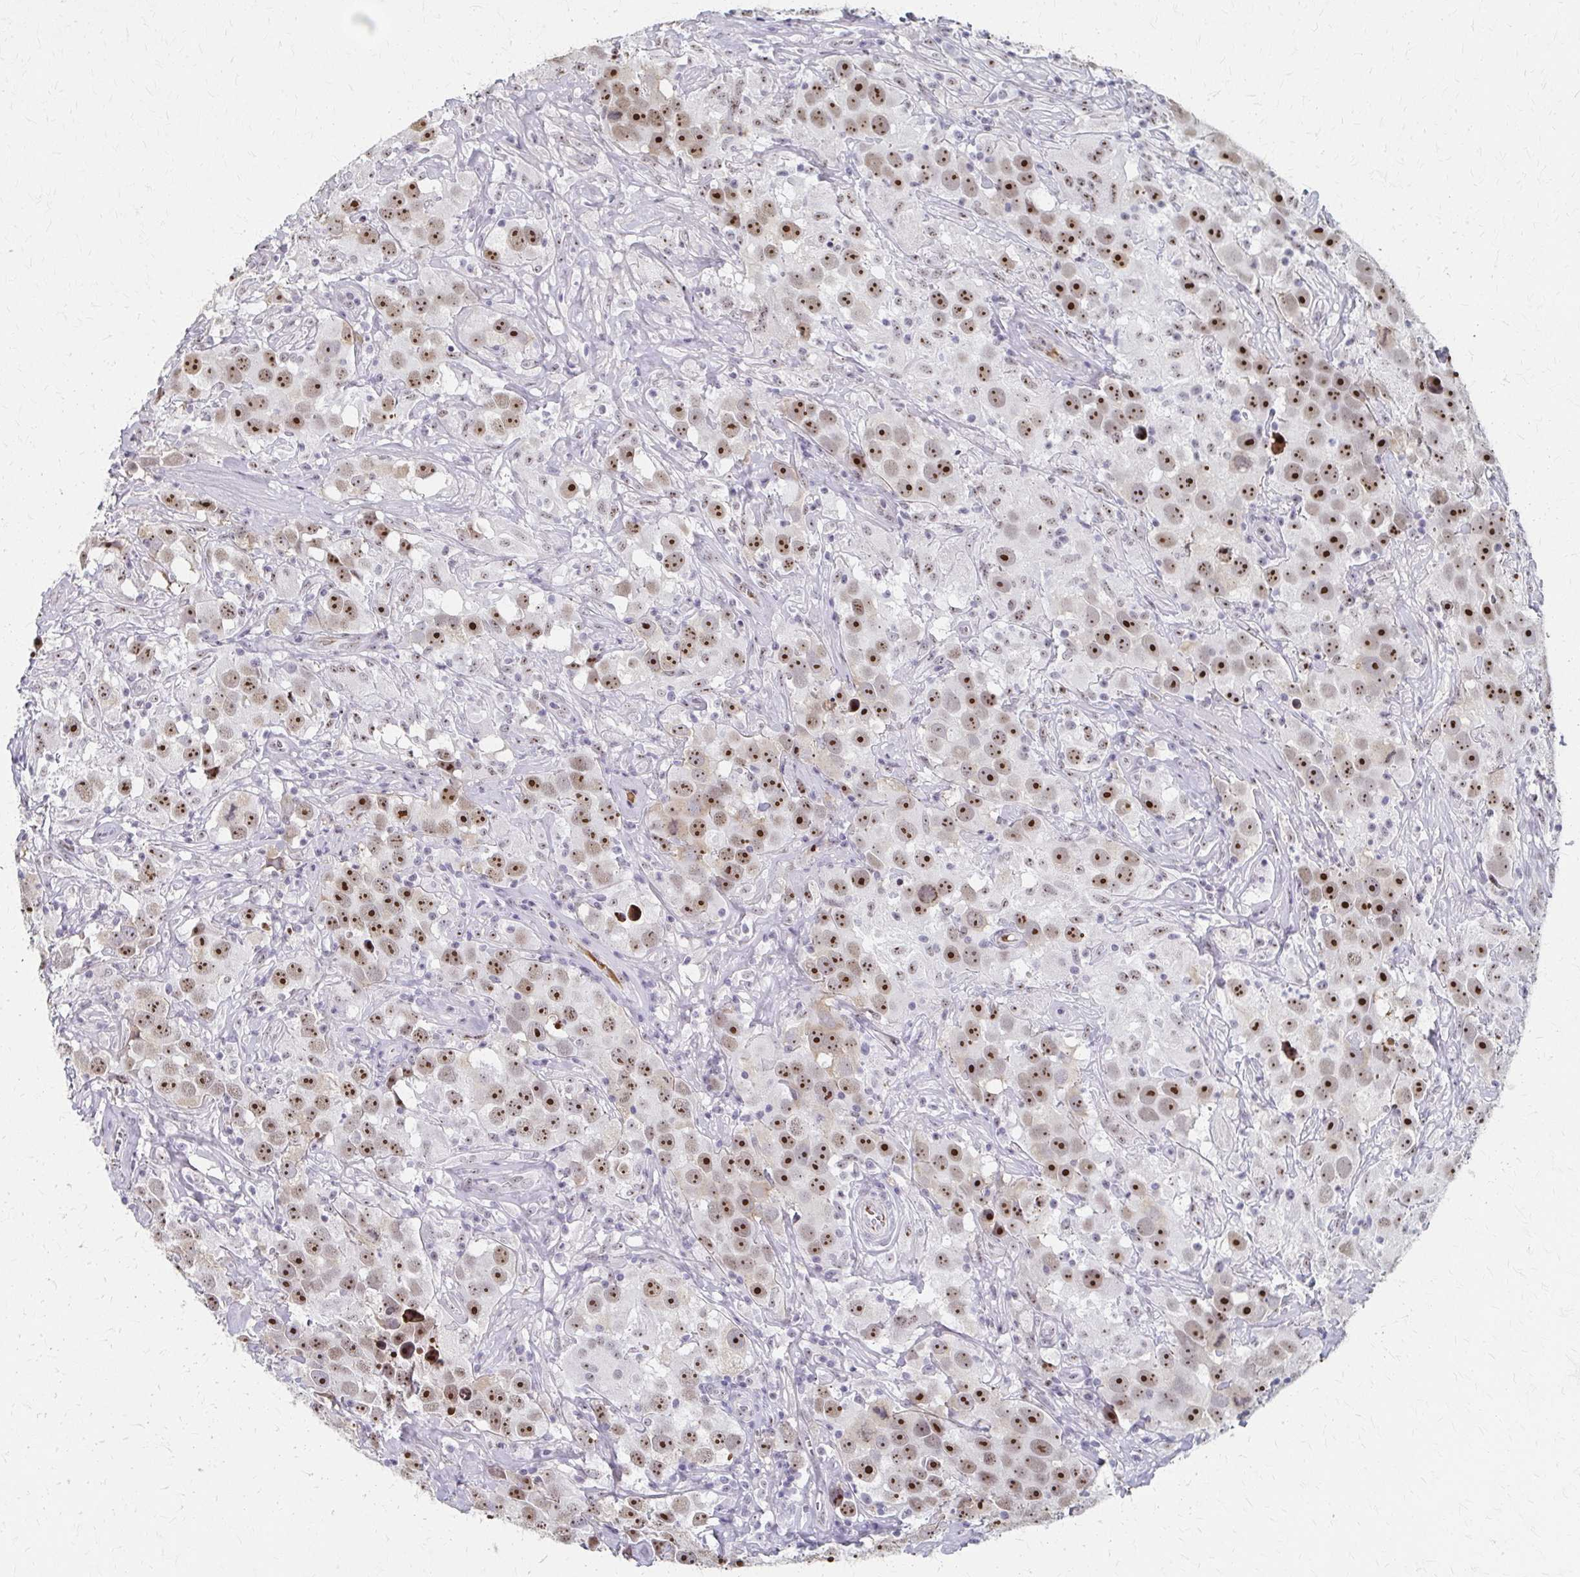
{"staining": {"intensity": "strong", "quantity": ">75%", "location": "nuclear"}, "tissue": "testis cancer", "cell_type": "Tumor cells", "image_type": "cancer", "snomed": [{"axis": "morphology", "description": "Seminoma, NOS"}, {"axis": "topography", "description": "Testis"}], "caption": "The immunohistochemical stain labels strong nuclear staining in tumor cells of seminoma (testis) tissue.", "gene": "PES1", "patient": {"sex": "male", "age": 49}}